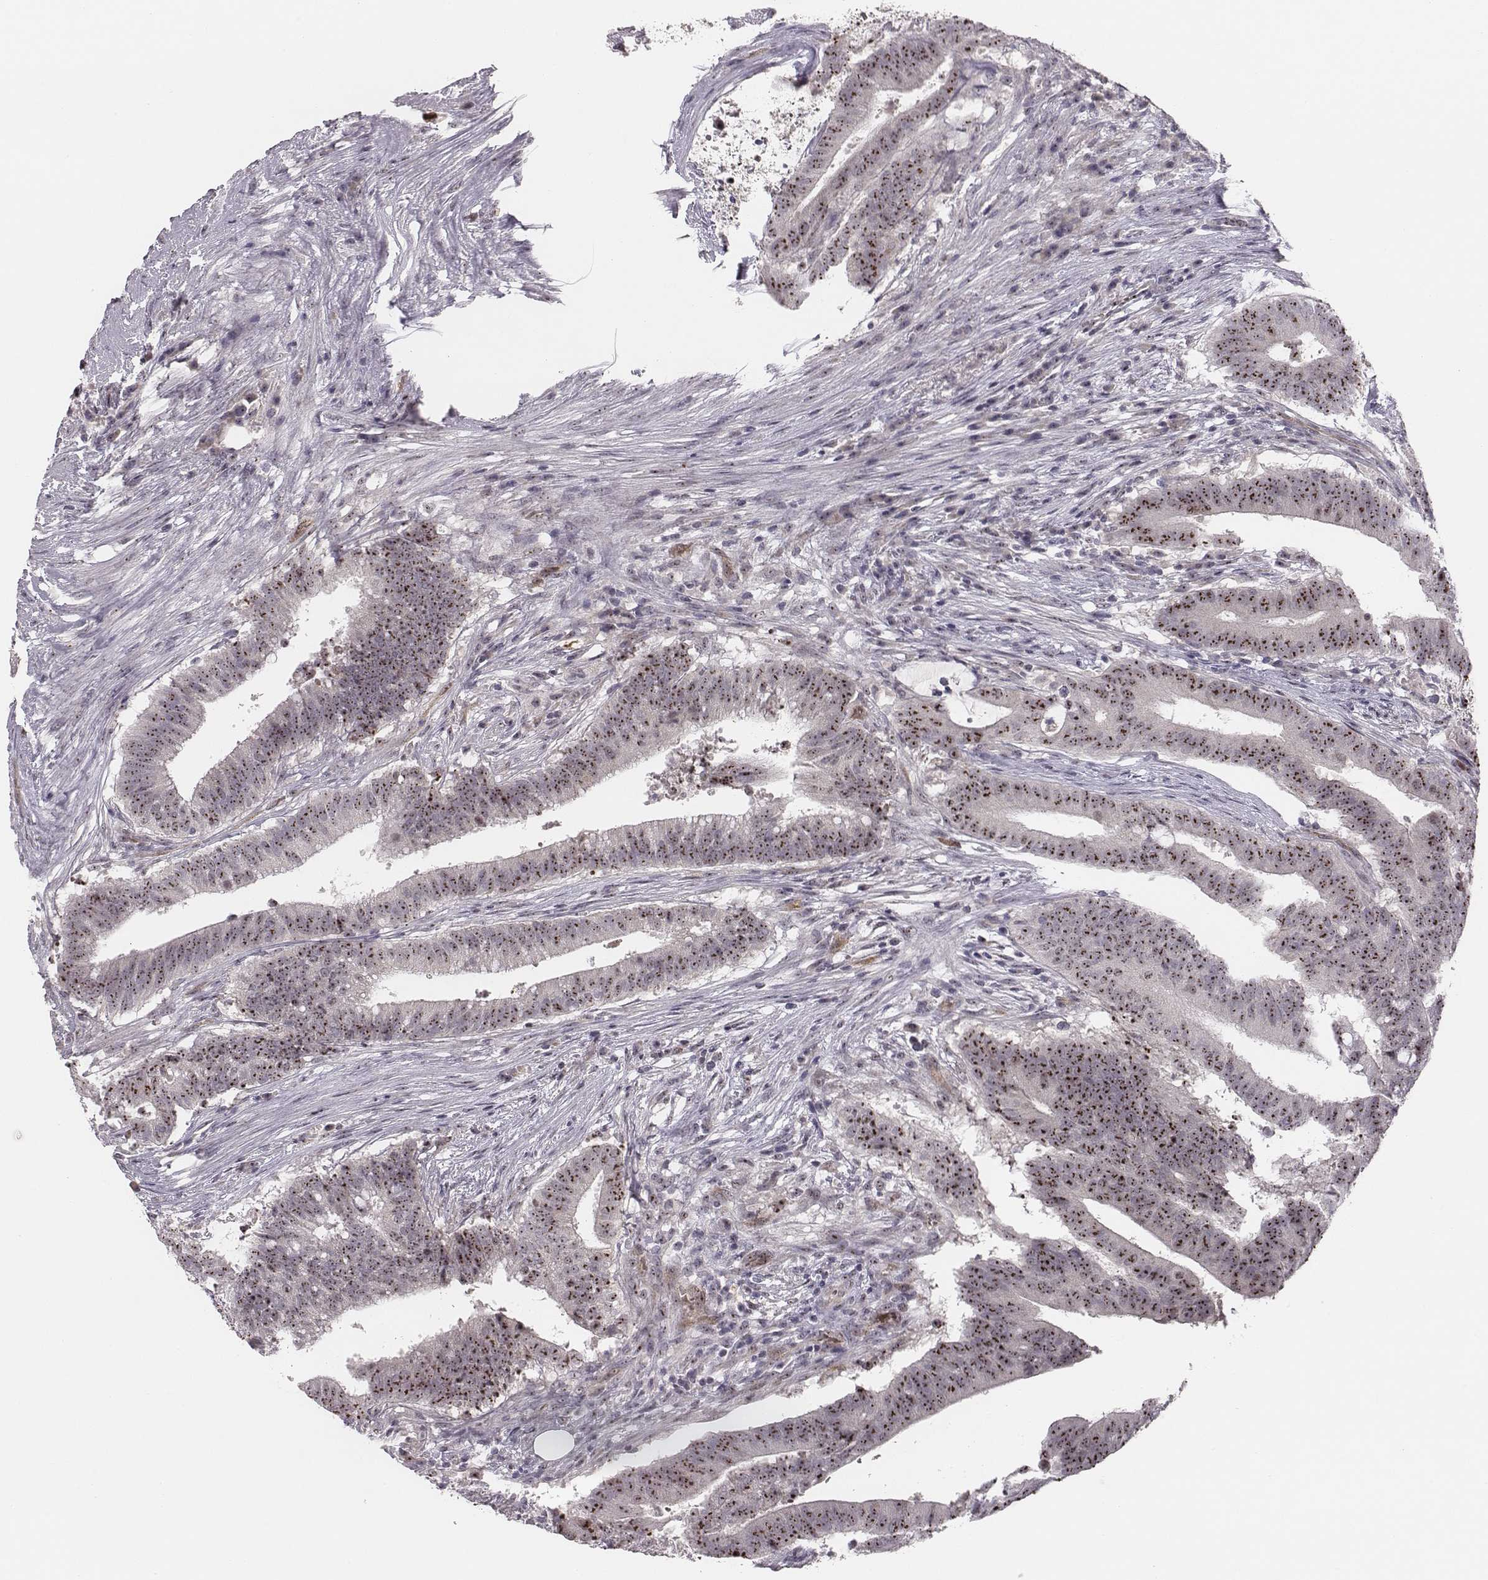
{"staining": {"intensity": "strong", "quantity": ">75%", "location": "nuclear"}, "tissue": "colorectal cancer", "cell_type": "Tumor cells", "image_type": "cancer", "snomed": [{"axis": "morphology", "description": "Adenocarcinoma, NOS"}, {"axis": "topography", "description": "Colon"}], "caption": "Immunohistochemical staining of colorectal cancer (adenocarcinoma) shows high levels of strong nuclear protein positivity in approximately >75% of tumor cells. The staining was performed using DAB, with brown indicating positive protein expression. Nuclei are stained blue with hematoxylin.", "gene": "NIFK", "patient": {"sex": "female", "age": 43}}